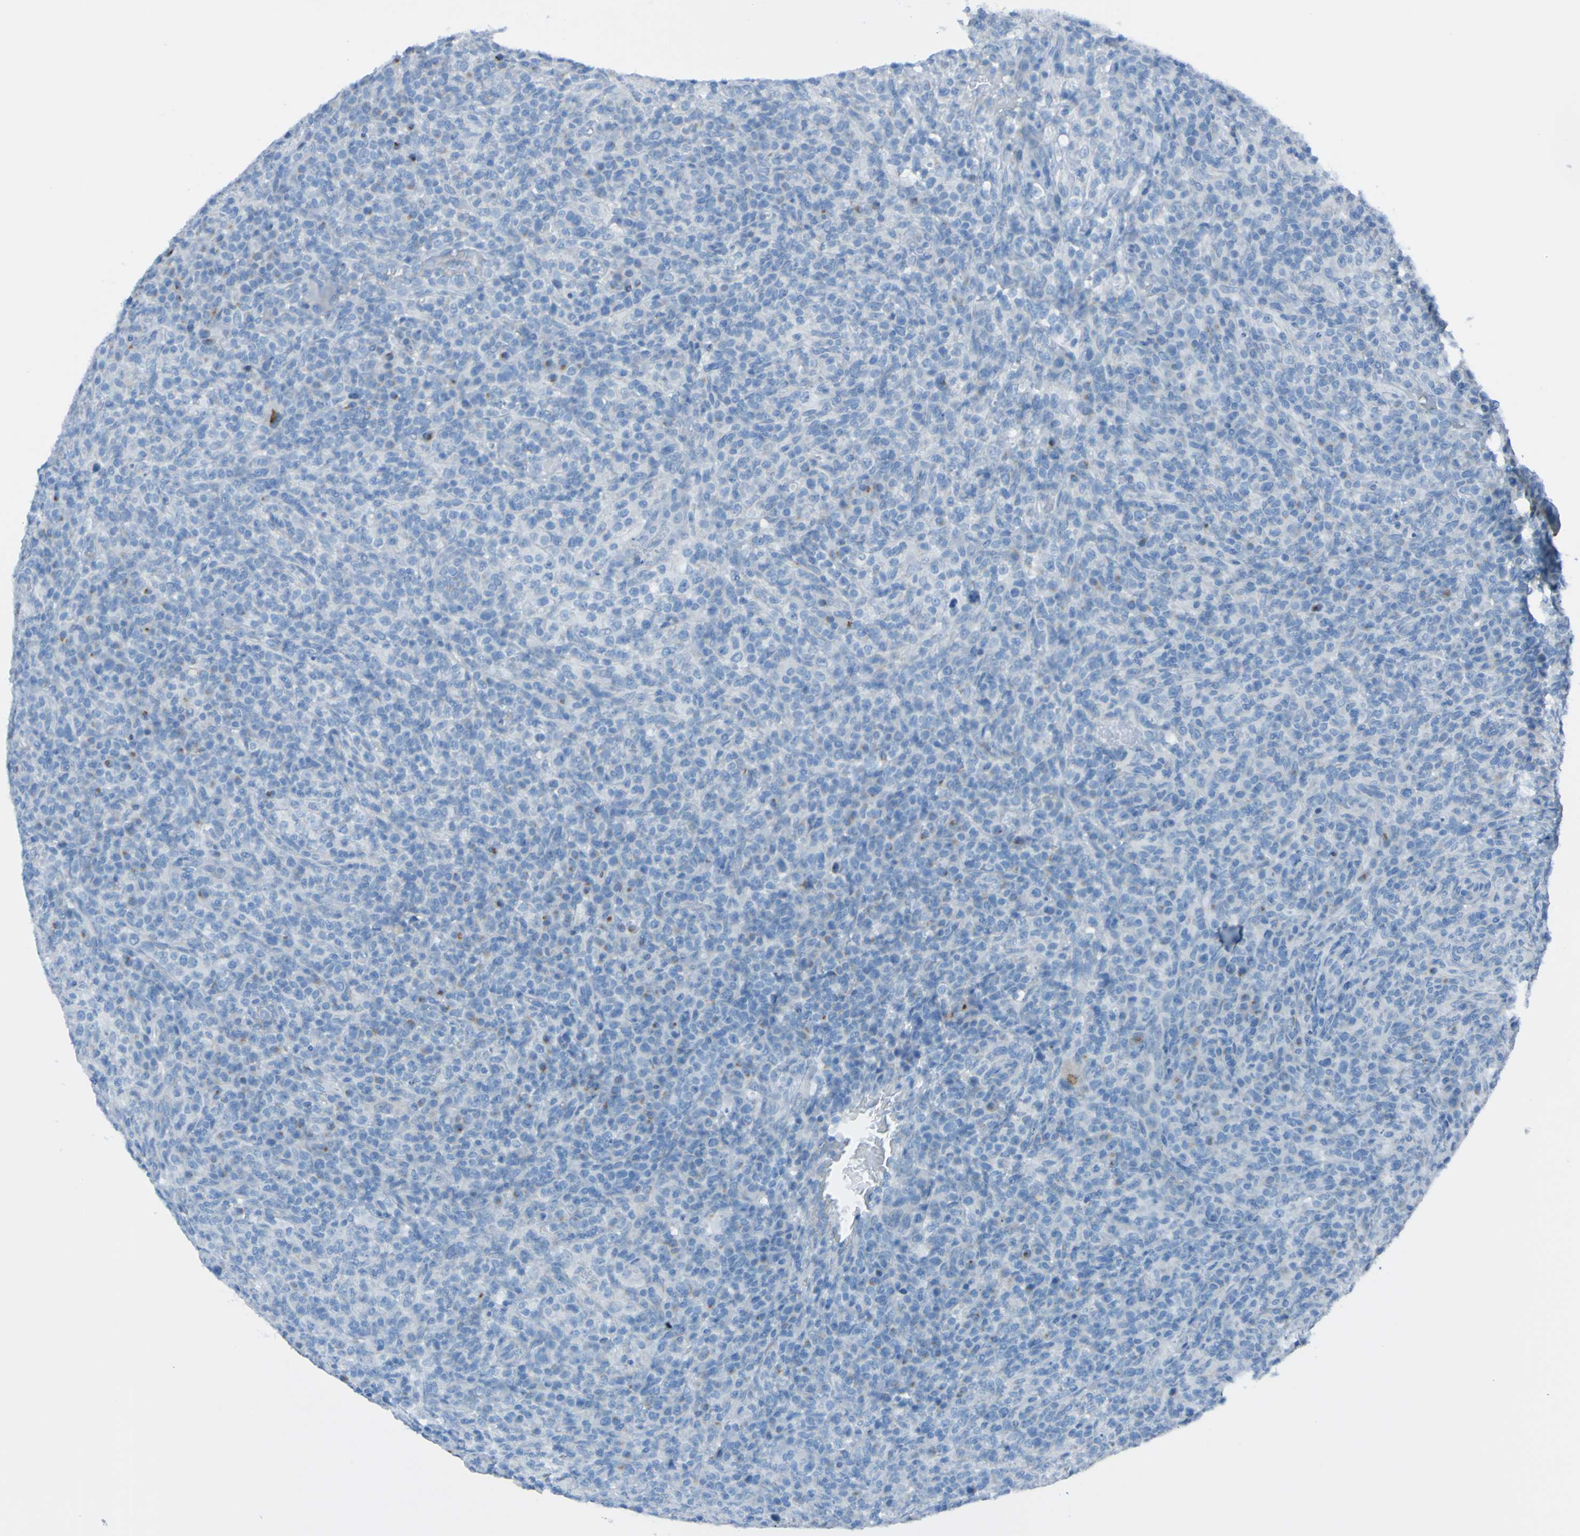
{"staining": {"intensity": "negative", "quantity": "none", "location": "none"}, "tissue": "lymphoma", "cell_type": "Tumor cells", "image_type": "cancer", "snomed": [{"axis": "morphology", "description": "Malignant lymphoma, non-Hodgkin's type, High grade"}, {"axis": "topography", "description": "Lymph node"}], "caption": "This is an IHC image of human malignant lymphoma, non-Hodgkin's type (high-grade). There is no staining in tumor cells.", "gene": "ACMSD", "patient": {"sex": "female", "age": 76}}